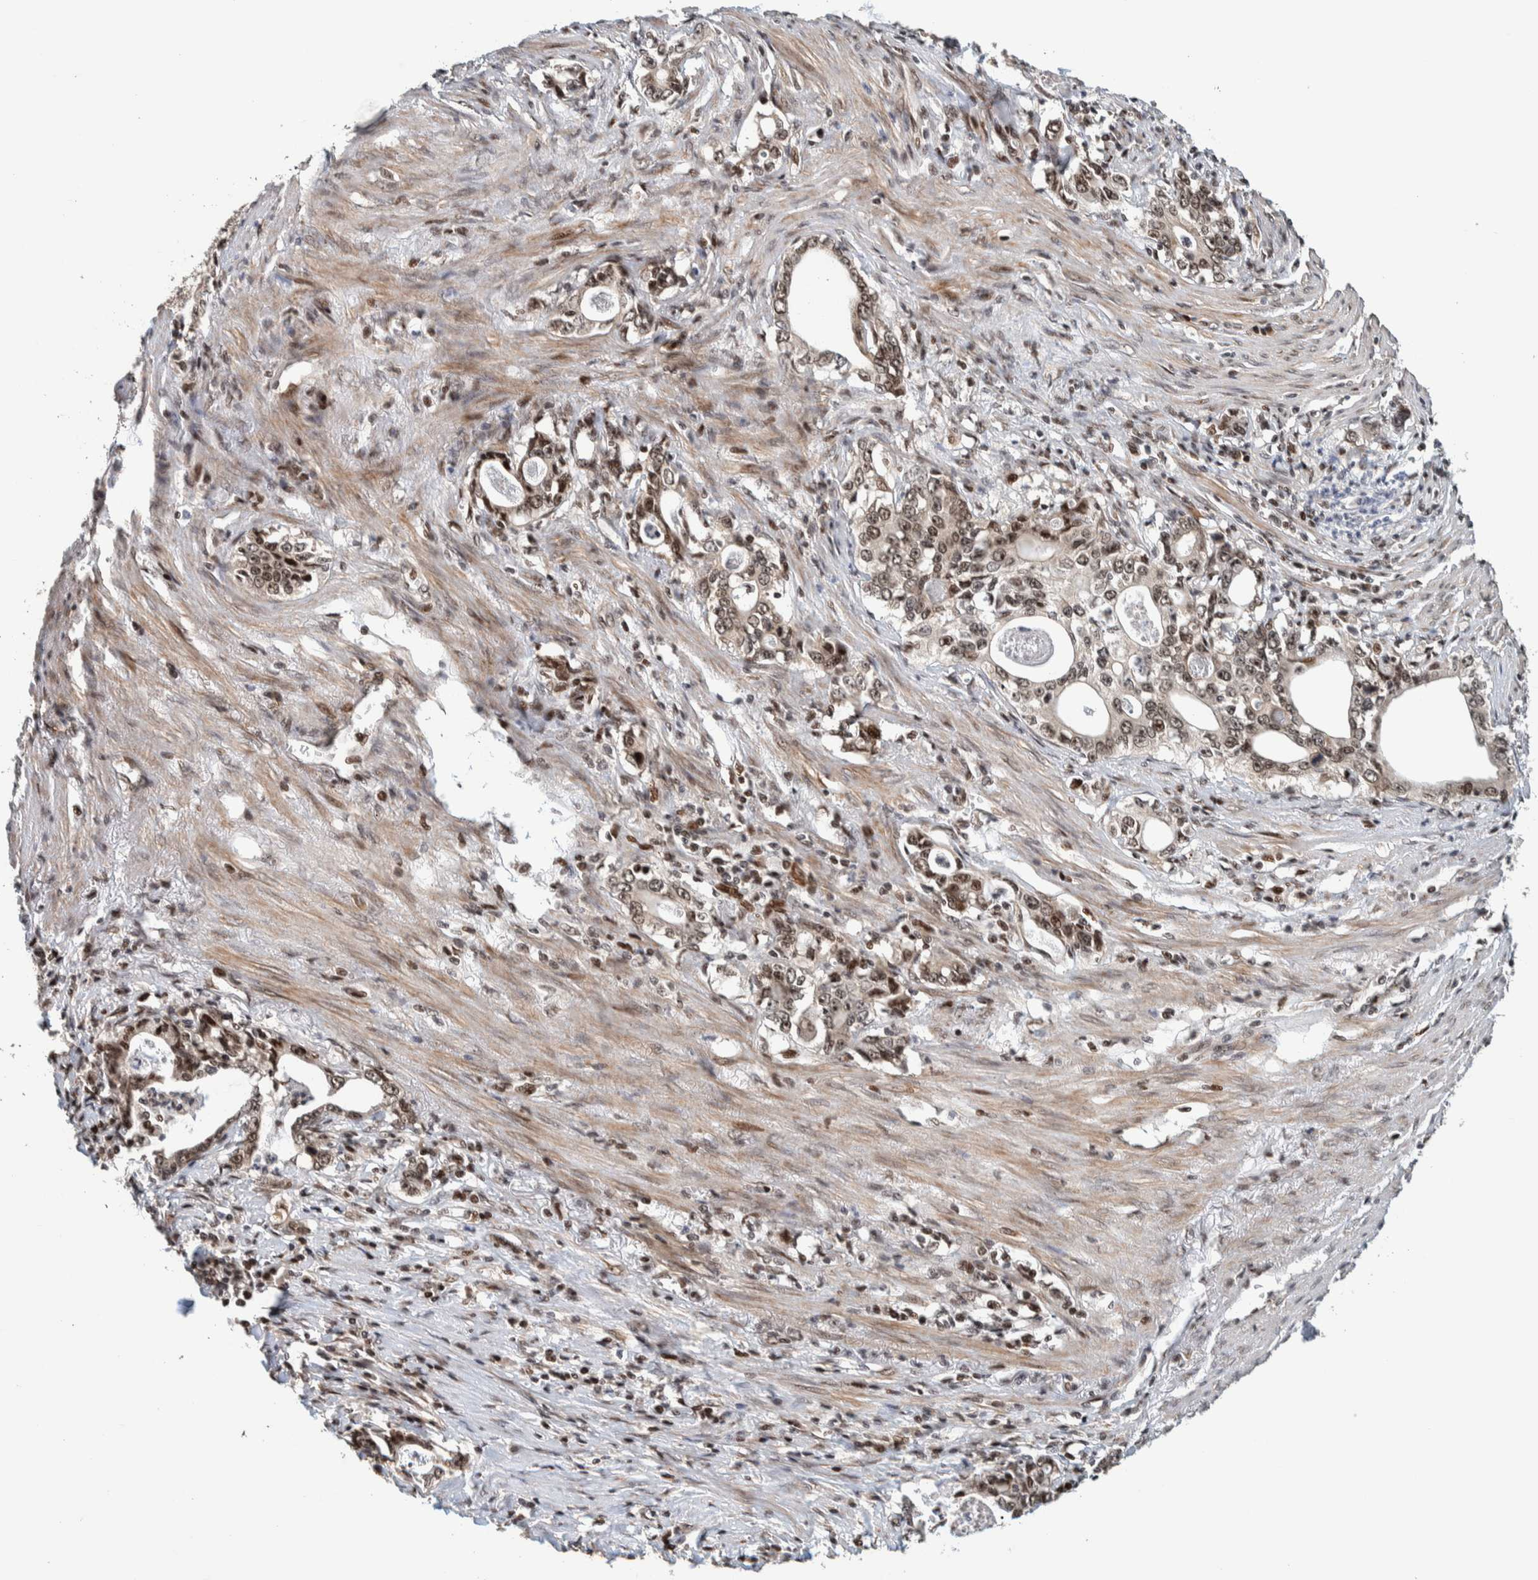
{"staining": {"intensity": "moderate", "quantity": ">75%", "location": "nuclear"}, "tissue": "stomach cancer", "cell_type": "Tumor cells", "image_type": "cancer", "snomed": [{"axis": "morphology", "description": "Adenocarcinoma, NOS"}, {"axis": "topography", "description": "Stomach, lower"}], "caption": "Brown immunohistochemical staining in stomach cancer (adenocarcinoma) displays moderate nuclear positivity in approximately >75% of tumor cells.", "gene": "CHD4", "patient": {"sex": "female", "age": 72}}